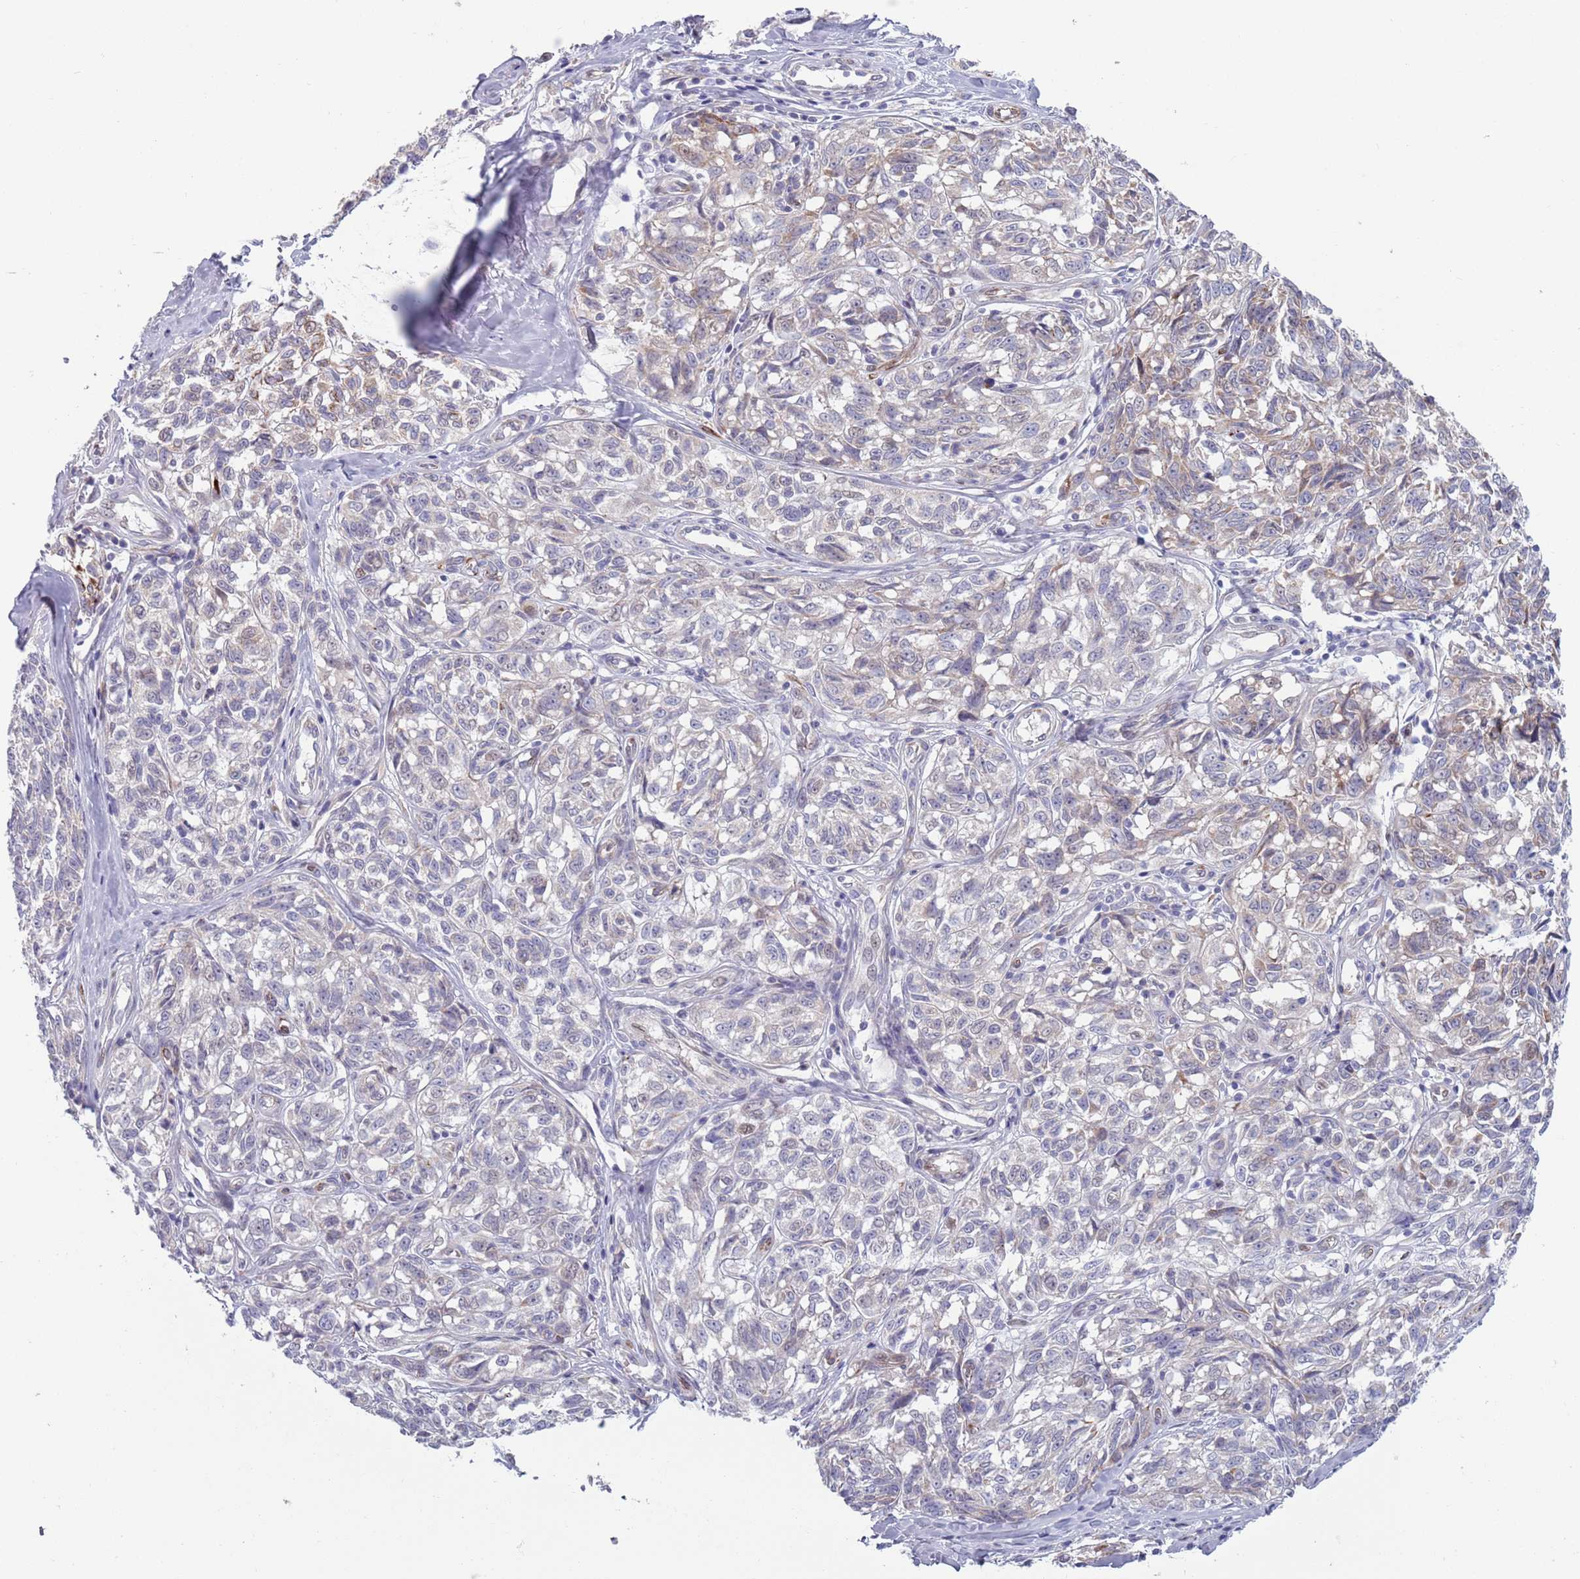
{"staining": {"intensity": "weak", "quantity": "<25%", "location": "cytoplasmic/membranous"}, "tissue": "melanoma", "cell_type": "Tumor cells", "image_type": "cancer", "snomed": [{"axis": "morphology", "description": "Normal tissue, NOS"}, {"axis": "morphology", "description": "Malignant melanoma, NOS"}, {"axis": "topography", "description": "Skin"}], "caption": "Histopathology image shows no significant protein positivity in tumor cells of melanoma.", "gene": "TYW1", "patient": {"sex": "female", "age": 64}}